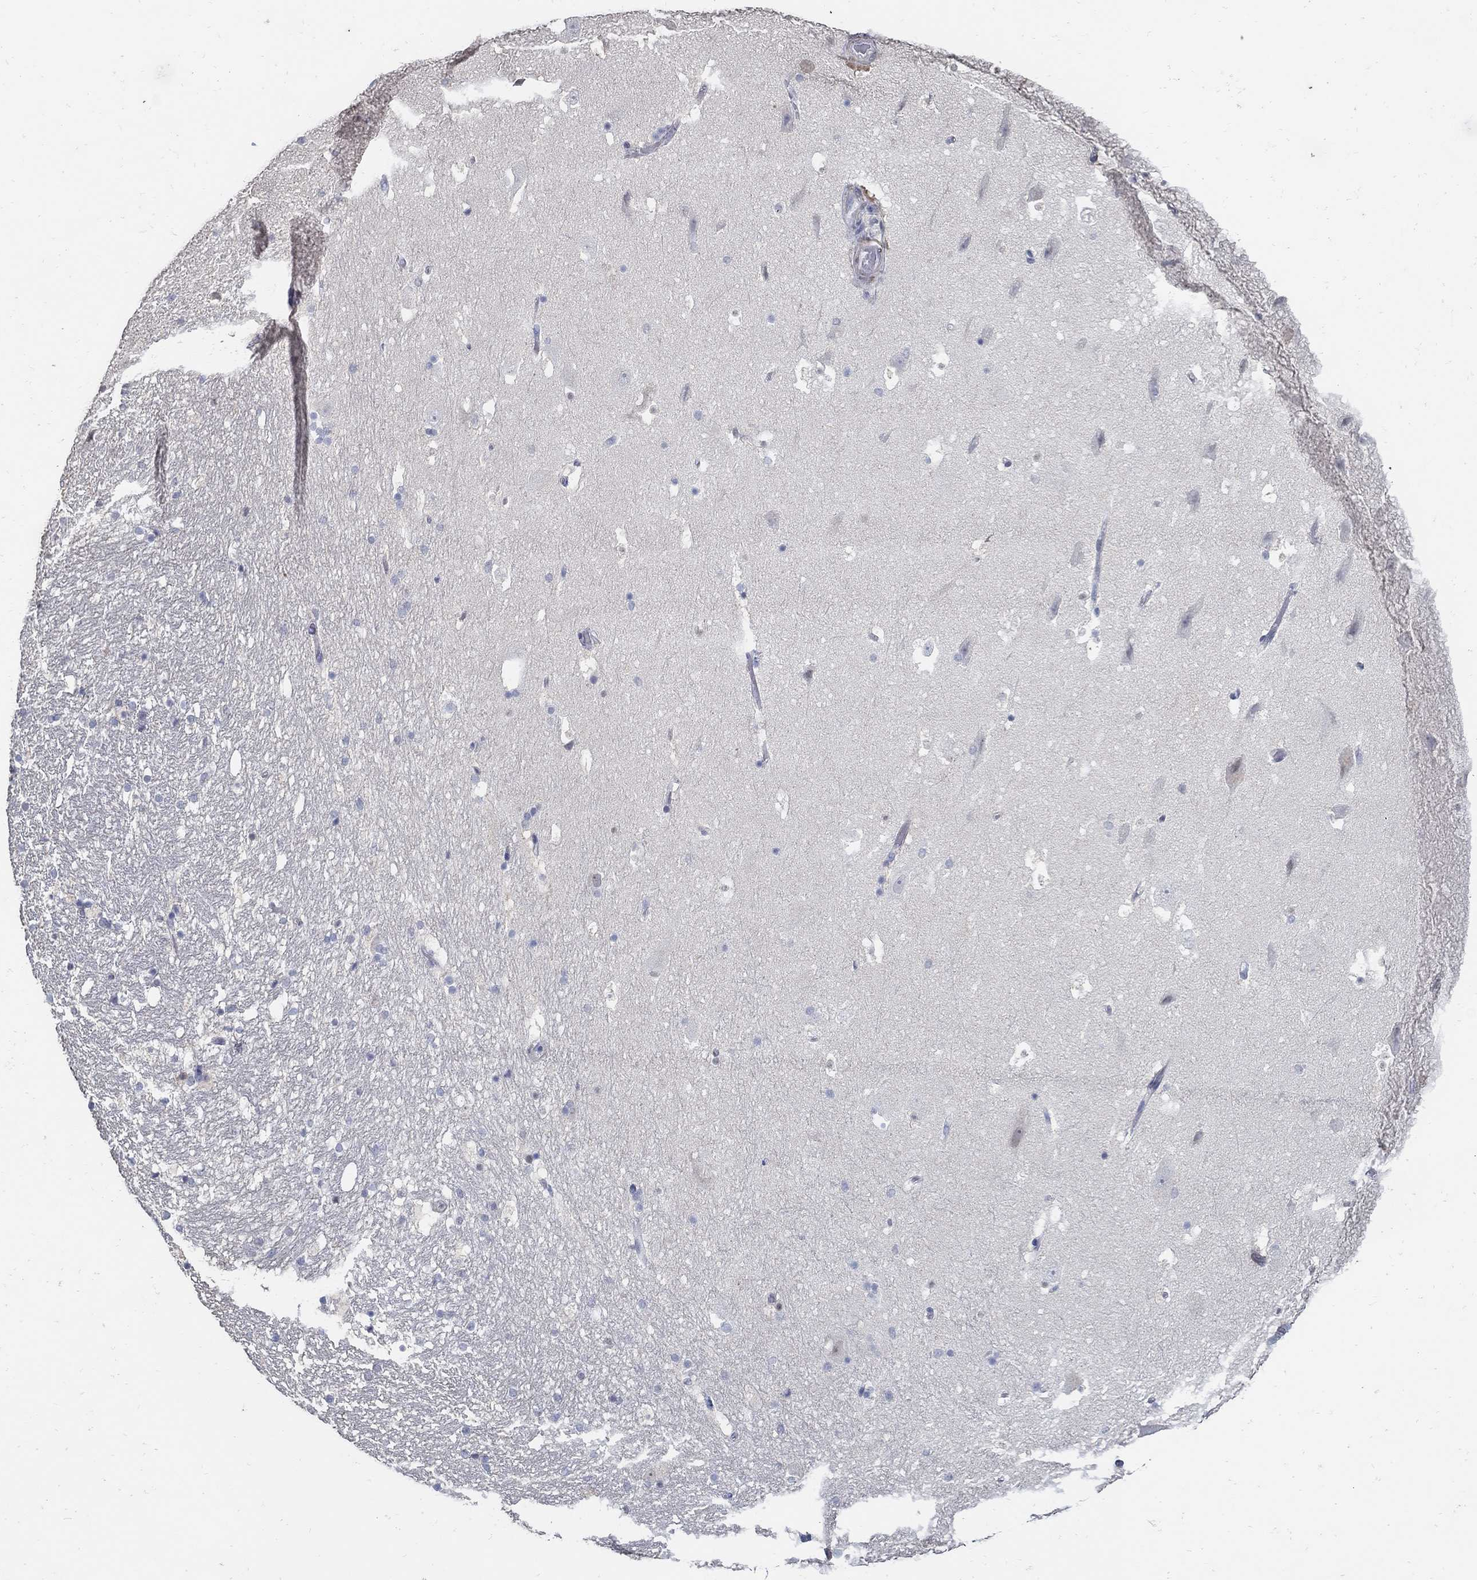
{"staining": {"intensity": "negative", "quantity": "none", "location": "none"}, "tissue": "hippocampus", "cell_type": "Glial cells", "image_type": "normal", "snomed": [{"axis": "morphology", "description": "Normal tissue, NOS"}, {"axis": "topography", "description": "Hippocampus"}], "caption": "Immunohistochemical staining of benign hippocampus displays no significant expression in glial cells.", "gene": "USP29", "patient": {"sex": "male", "age": 51}}